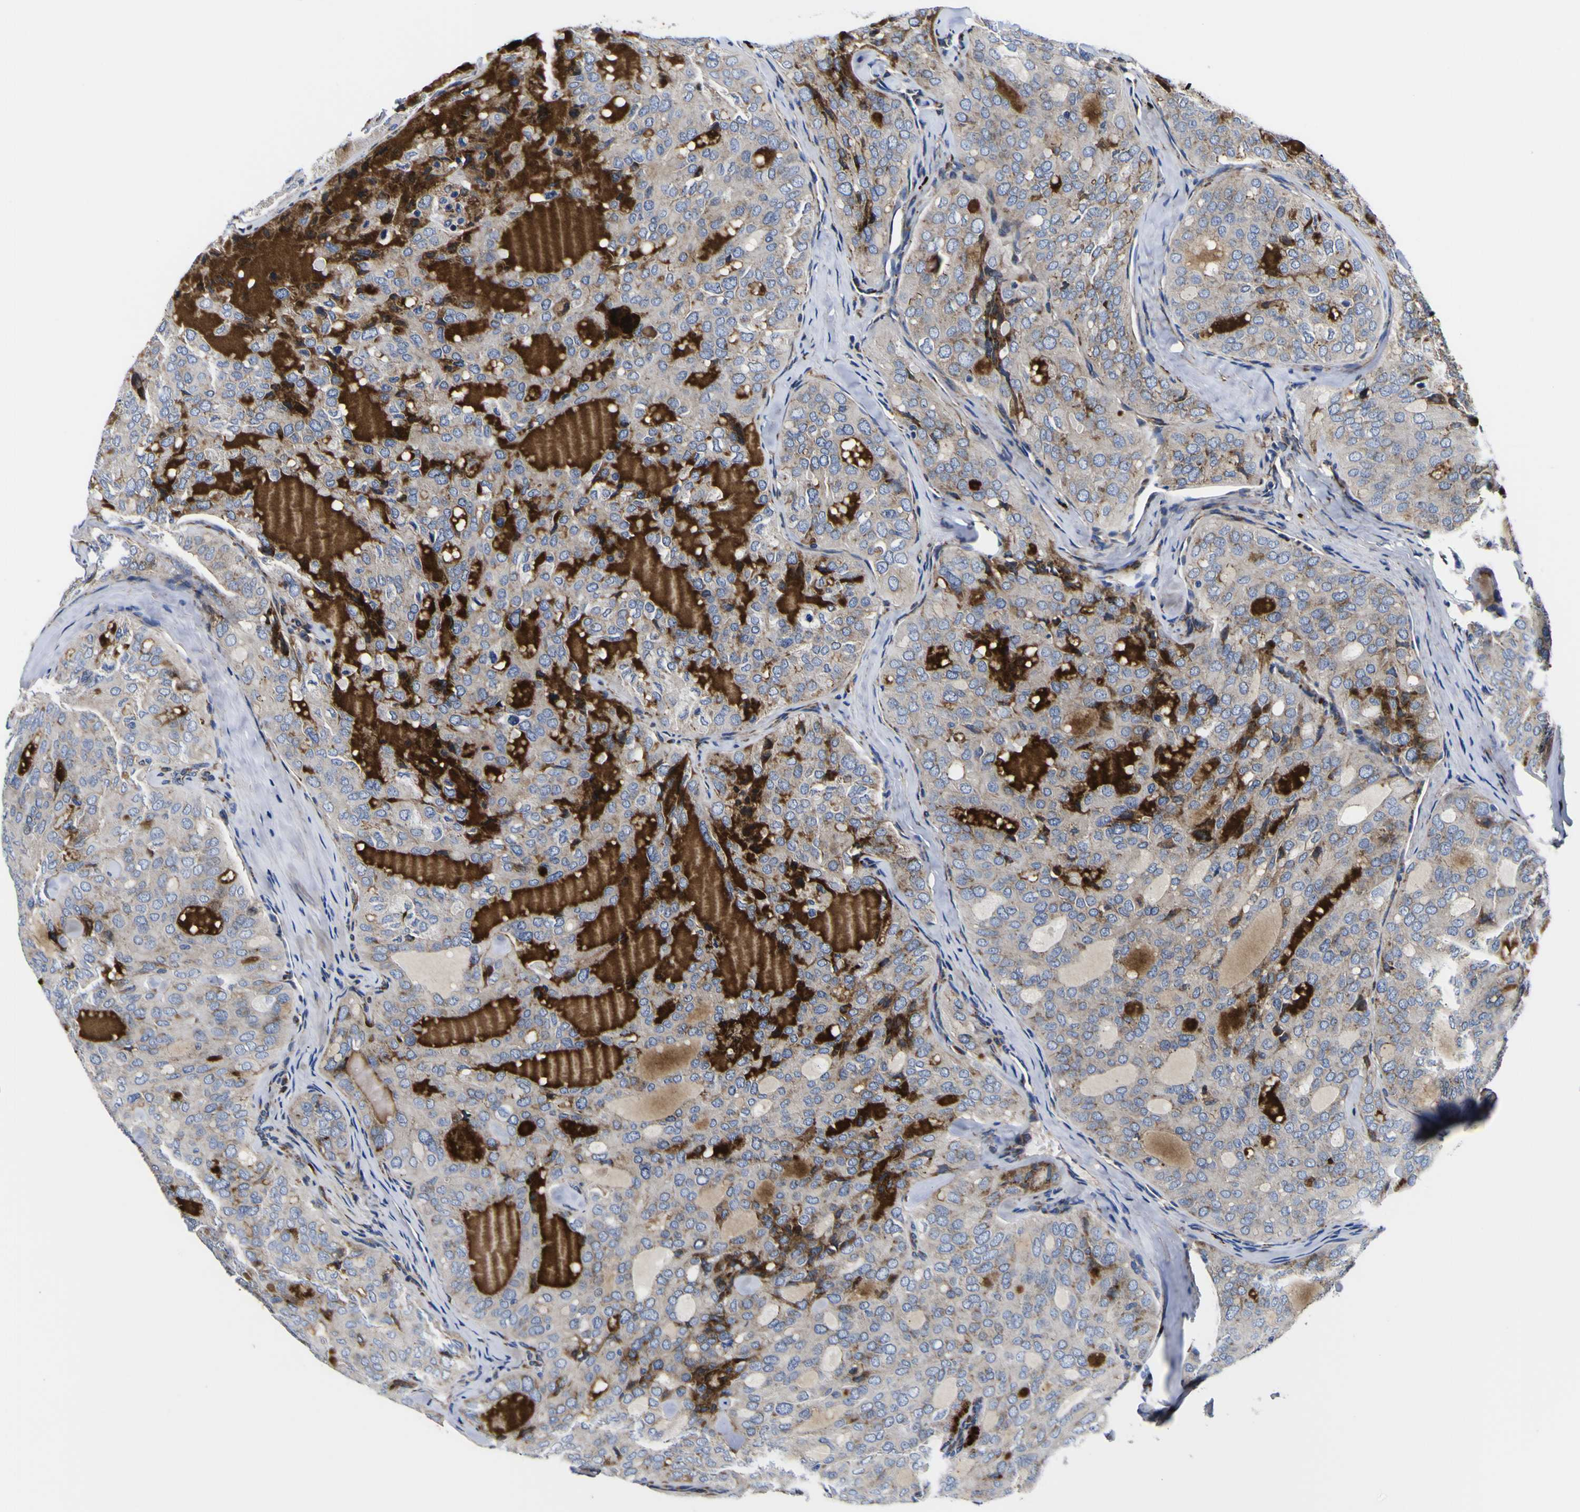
{"staining": {"intensity": "weak", "quantity": ">75%", "location": "cytoplasmic/membranous"}, "tissue": "thyroid cancer", "cell_type": "Tumor cells", "image_type": "cancer", "snomed": [{"axis": "morphology", "description": "Follicular adenoma carcinoma, NOS"}, {"axis": "topography", "description": "Thyroid gland"}], "caption": "Approximately >75% of tumor cells in thyroid follicular adenoma carcinoma exhibit weak cytoplasmic/membranous protein positivity as visualized by brown immunohistochemical staining.", "gene": "SCD", "patient": {"sex": "male", "age": 75}}